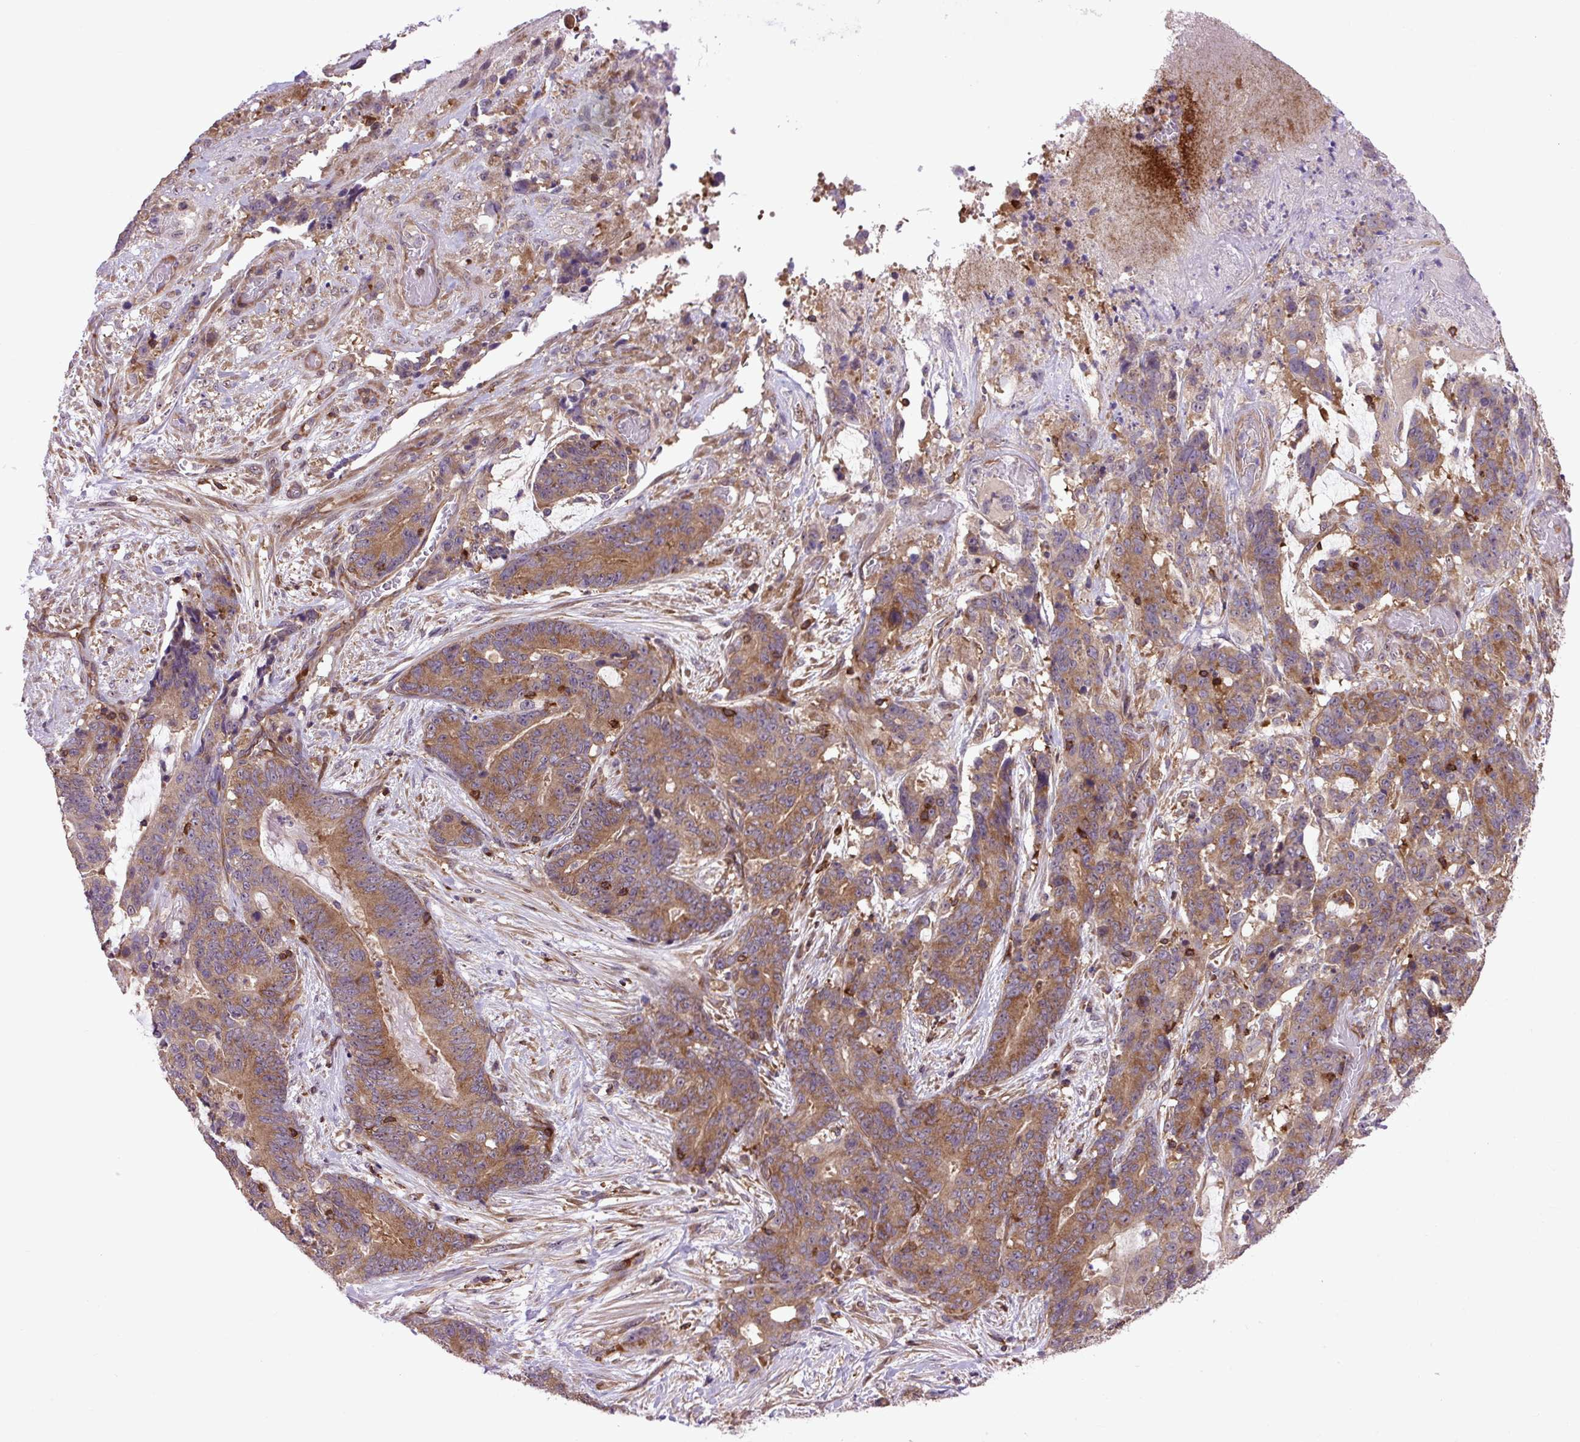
{"staining": {"intensity": "moderate", "quantity": ">75%", "location": "cytoplasmic/membranous"}, "tissue": "stomach cancer", "cell_type": "Tumor cells", "image_type": "cancer", "snomed": [{"axis": "morphology", "description": "Normal tissue, NOS"}, {"axis": "morphology", "description": "Adenocarcinoma, NOS"}, {"axis": "topography", "description": "Stomach"}], "caption": "Moderate cytoplasmic/membranous staining for a protein is present in approximately >75% of tumor cells of stomach cancer using immunohistochemistry.", "gene": "PLCG1", "patient": {"sex": "female", "age": 64}}